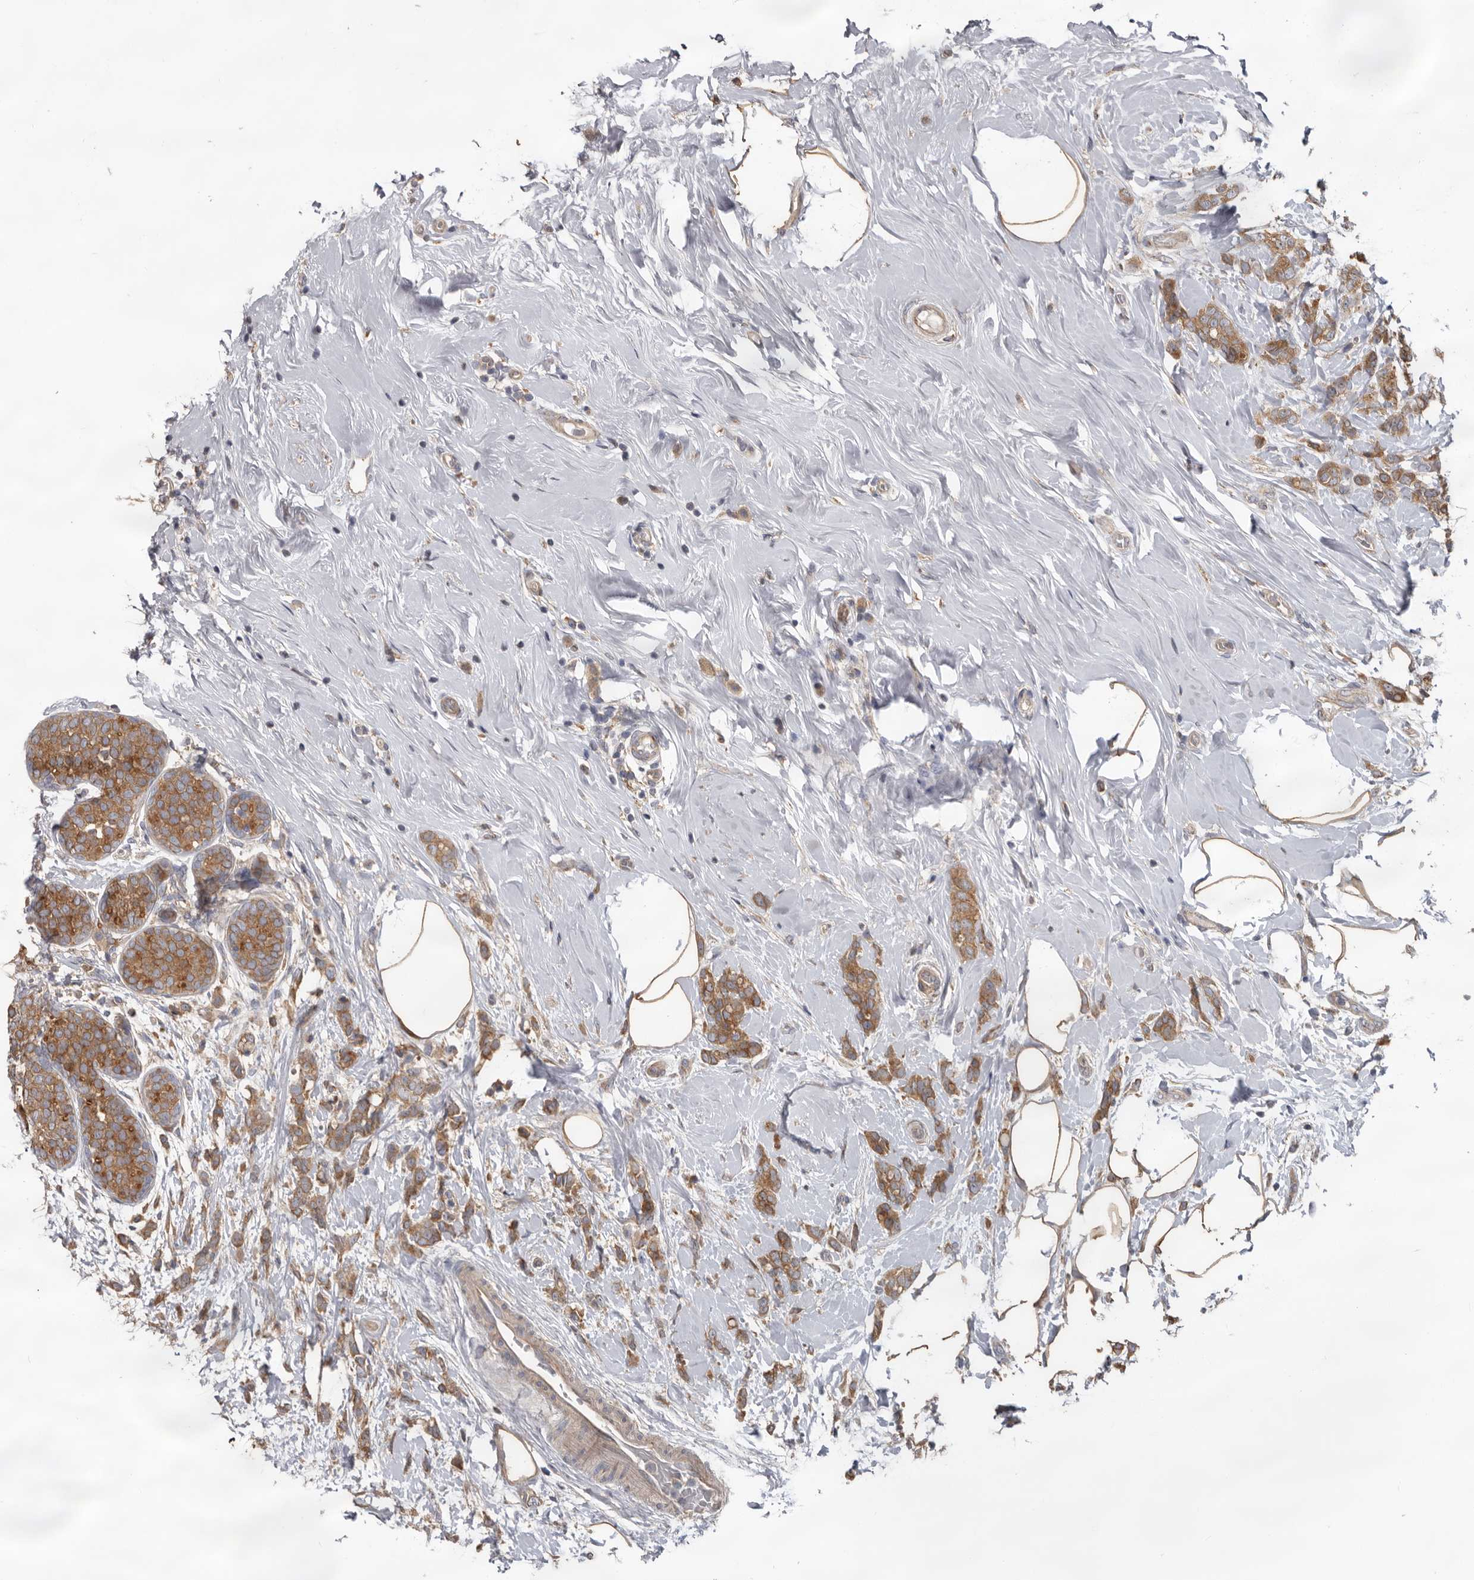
{"staining": {"intensity": "moderate", "quantity": ">75%", "location": "cytoplasmic/membranous"}, "tissue": "breast cancer", "cell_type": "Tumor cells", "image_type": "cancer", "snomed": [{"axis": "morphology", "description": "Lobular carcinoma, in situ"}, {"axis": "morphology", "description": "Lobular carcinoma"}, {"axis": "topography", "description": "Breast"}], "caption": "There is medium levels of moderate cytoplasmic/membranous expression in tumor cells of lobular carcinoma (breast), as demonstrated by immunohistochemical staining (brown color).", "gene": "HINT3", "patient": {"sex": "female", "age": 41}}